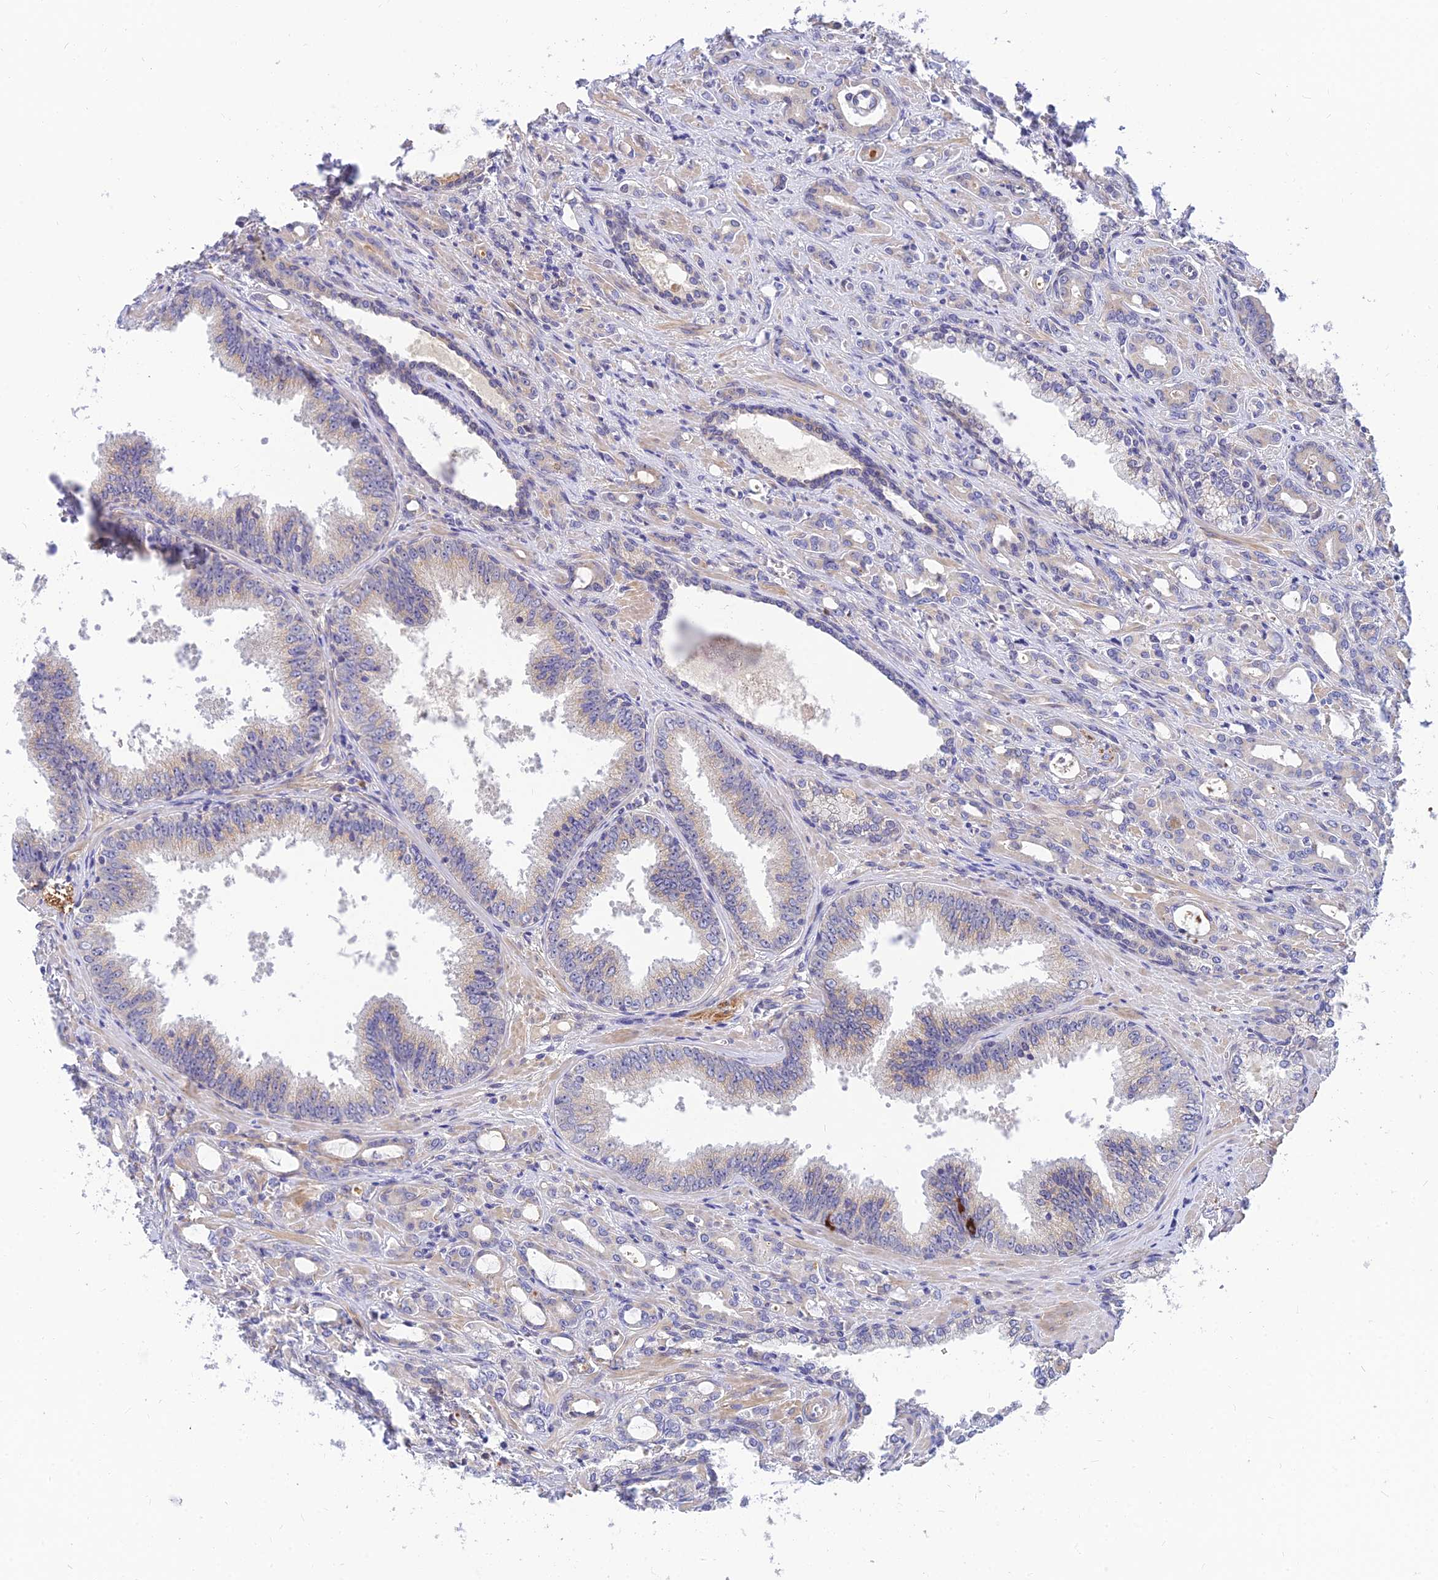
{"staining": {"intensity": "negative", "quantity": "none", "location": "none"}, "tissue": "prostate cancer", "cell_type": "Tumor cells", "image_type": "cancer", "snomed": [{"axis": "morphology", "description": "Adenocarcinoma, High grade"}, {"axis": "topography", "description": "Prostate"}], "caption": "High-grade adenocarcinoma (prostate) stained for a protein using immunohistochemistry shows no staining tumor cells.", "gene": "ANKS4B", "patient": {"sex": "male", "age": 72}}